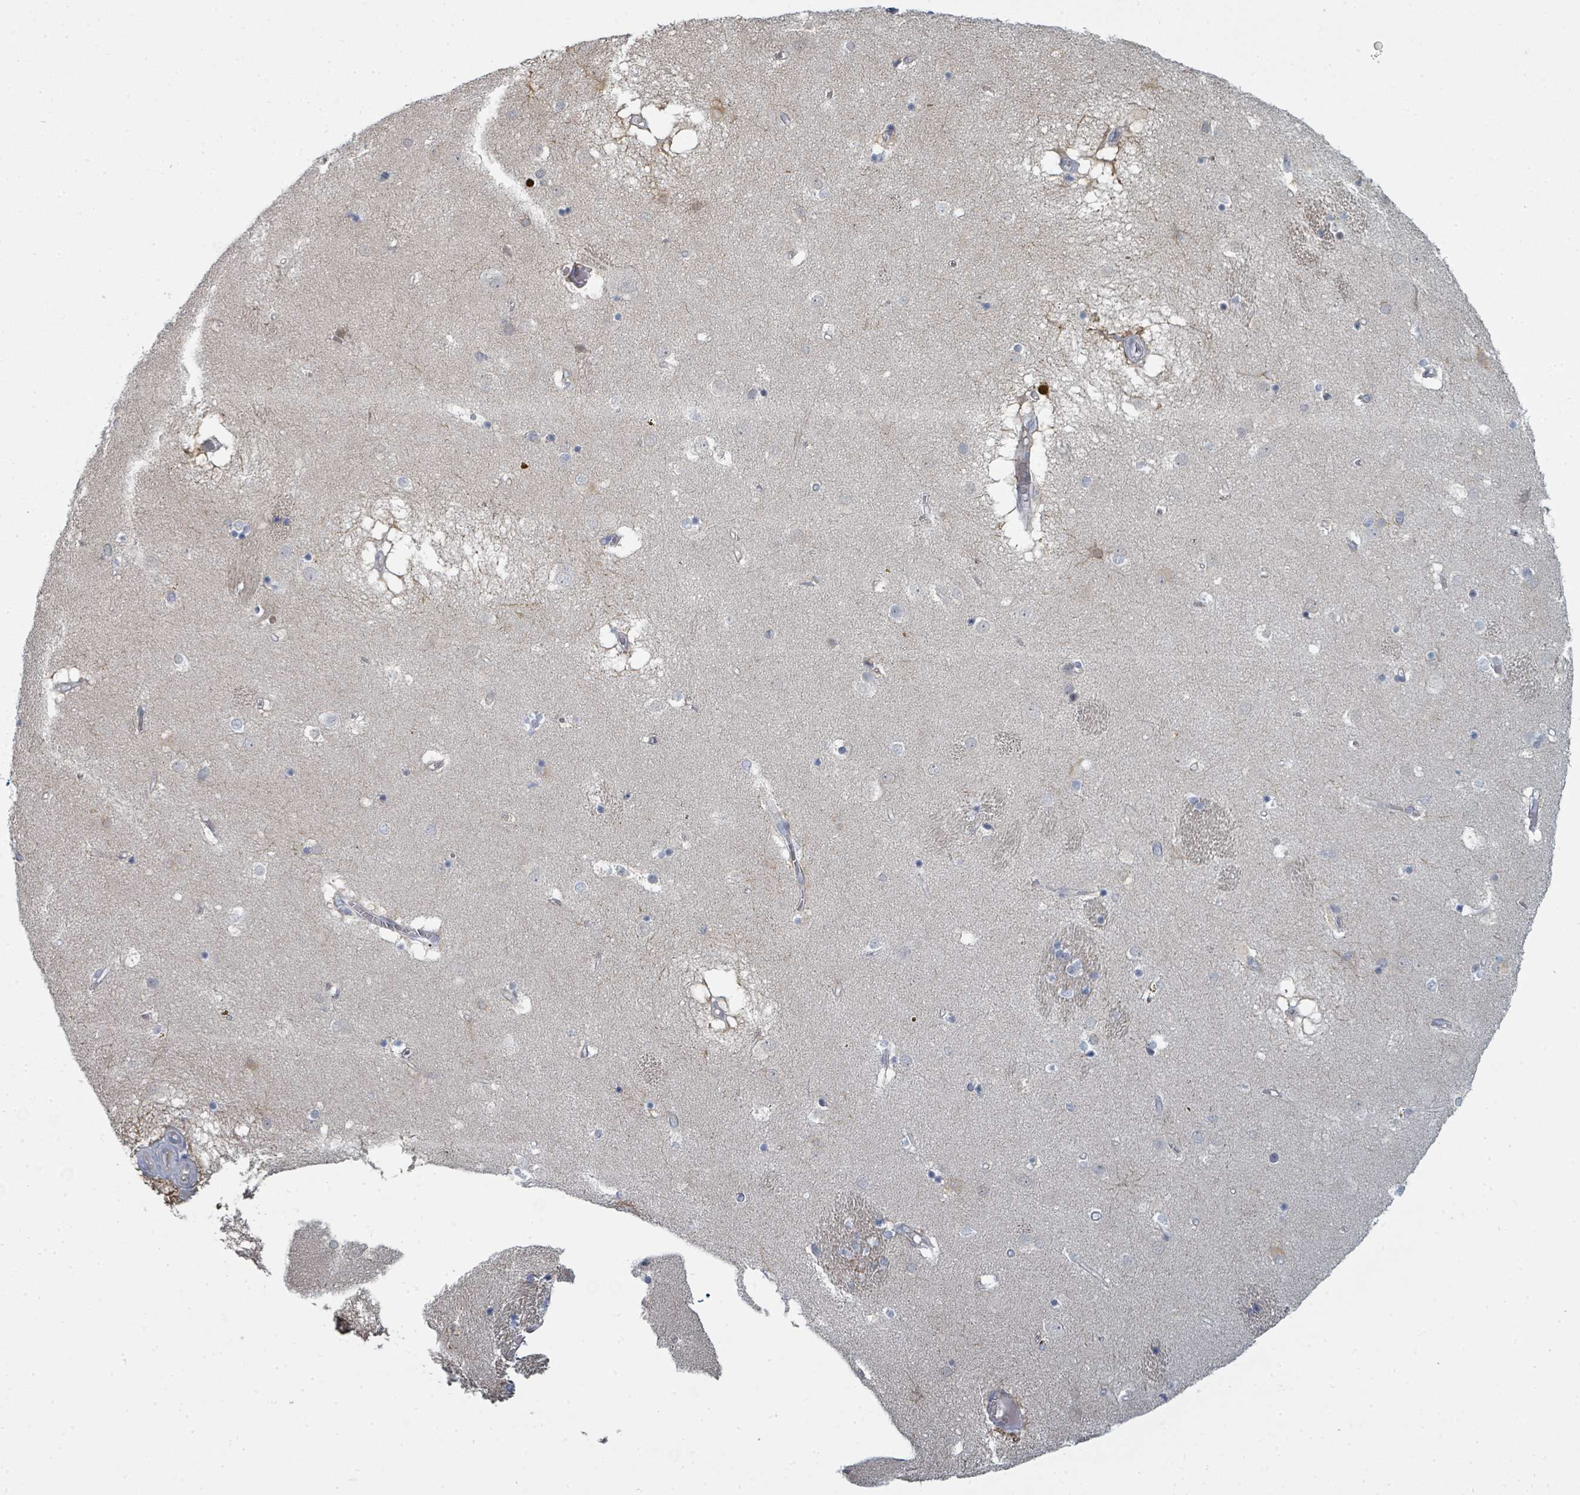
{"staining": {"intensity": "negative", "quantity": "none", "location": "none"}, "tissue": "caudate", "cell_type": "Glial cells", "image_type": "normal", "snomed": [{"axis": "morphology", "description": "Normal tissue, NOS"}, {"axis": "topography", "description": "Lateral ventricle wall"}], "caption": "Immunohistochemistry histopathology image of unremarkable caudate: caudate stained with DAB reveals no significant protein positivity in glial cells.", "gene": "SLC25A45", "patient": {"sex": "male", "age": 70}}